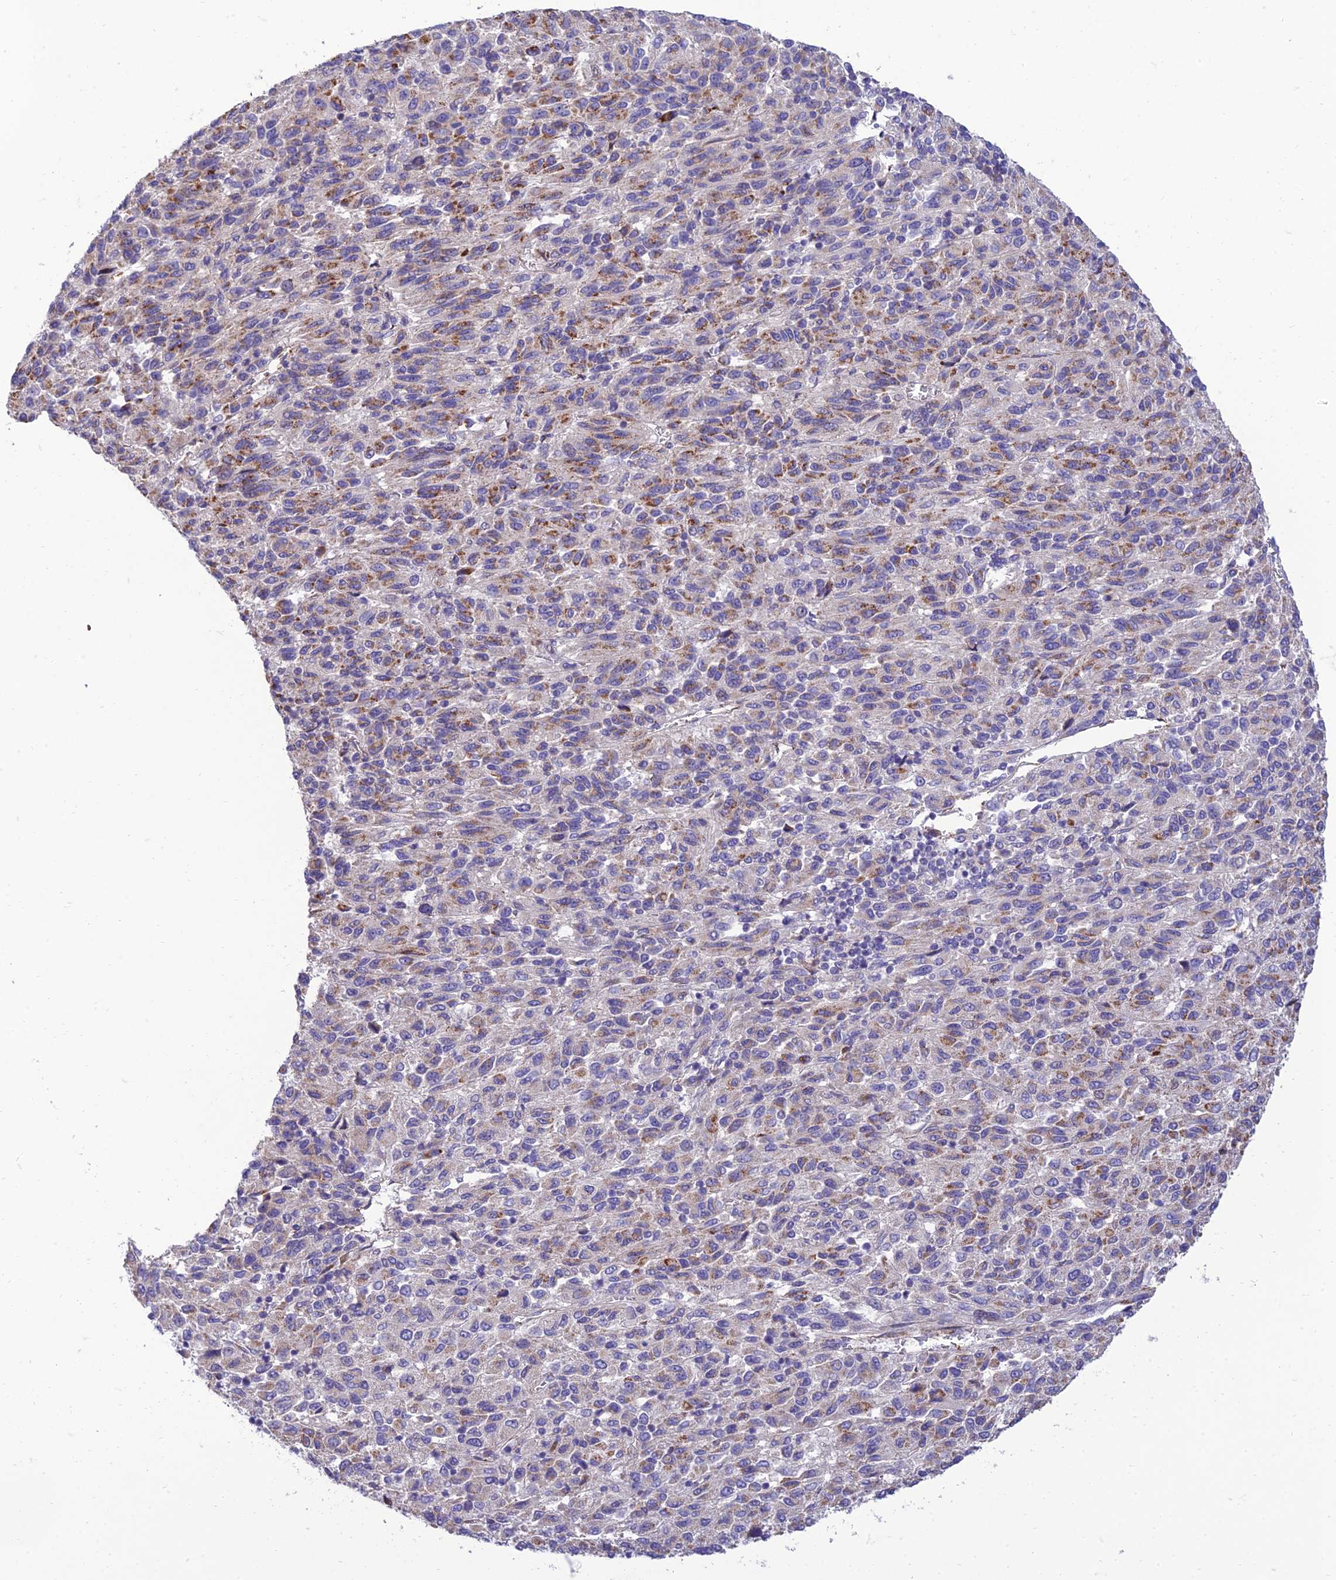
{"staining": {"intensity": "negative", "quantity": "none", "location": "none"}, "tissue": "melanoma", "cell_type": "Tumor cells", "image_type": "cancer", "snomed": [{"axis": "morphology", "description": "Malignant melanoma, Metastatic site"}, {"axis": "topography", "description": "Lung"}], "caption": "Immunohistochemistry (IHC) micrograph of neoplastic tissue: melanoma stained with DAB (3,3'-diaminobenzidine) exhibits no significant protein positivity in tumor cells.", "gene": "SEL1L3", "patient": {"sex": "male", "age": 64}}